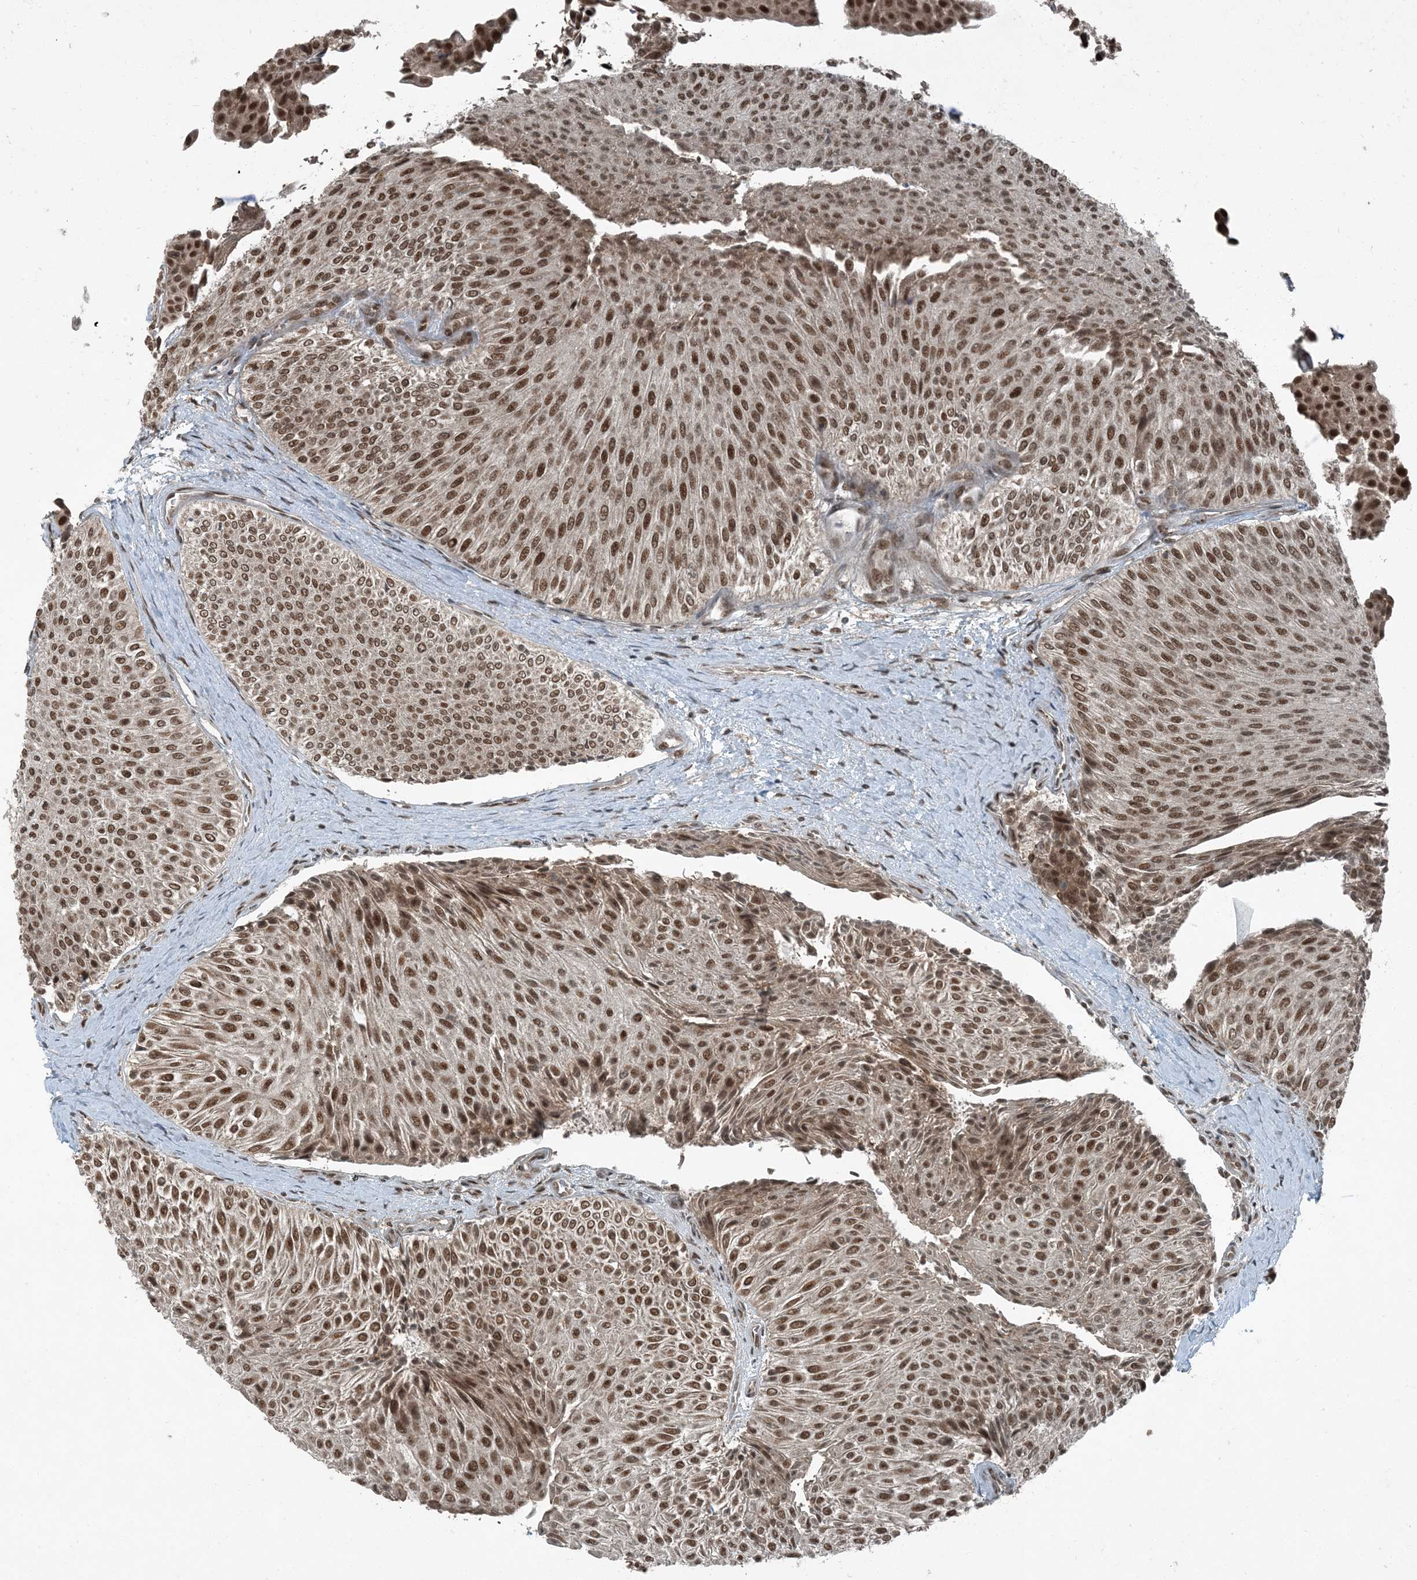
{"staining": {"intensity": "moderate", "quantity": ">75%", "location": "nuclear"}, "tissue": "urothelial cancer", "cell_type": "Tumor cells", "image_type": "cancer", "snomed": [{"axis": "morphology", "description": "Urothelial carcinoma, Low grade"}, {"axis": "topography", "description": "Urinary bladder"}], "caption": "Urothelial cancer stained for a protein demonstrates moderate nuclear positivity in tumor cells.", "gene": "TRAPPC12", "patient": {"sex": "male", "age": 78}}